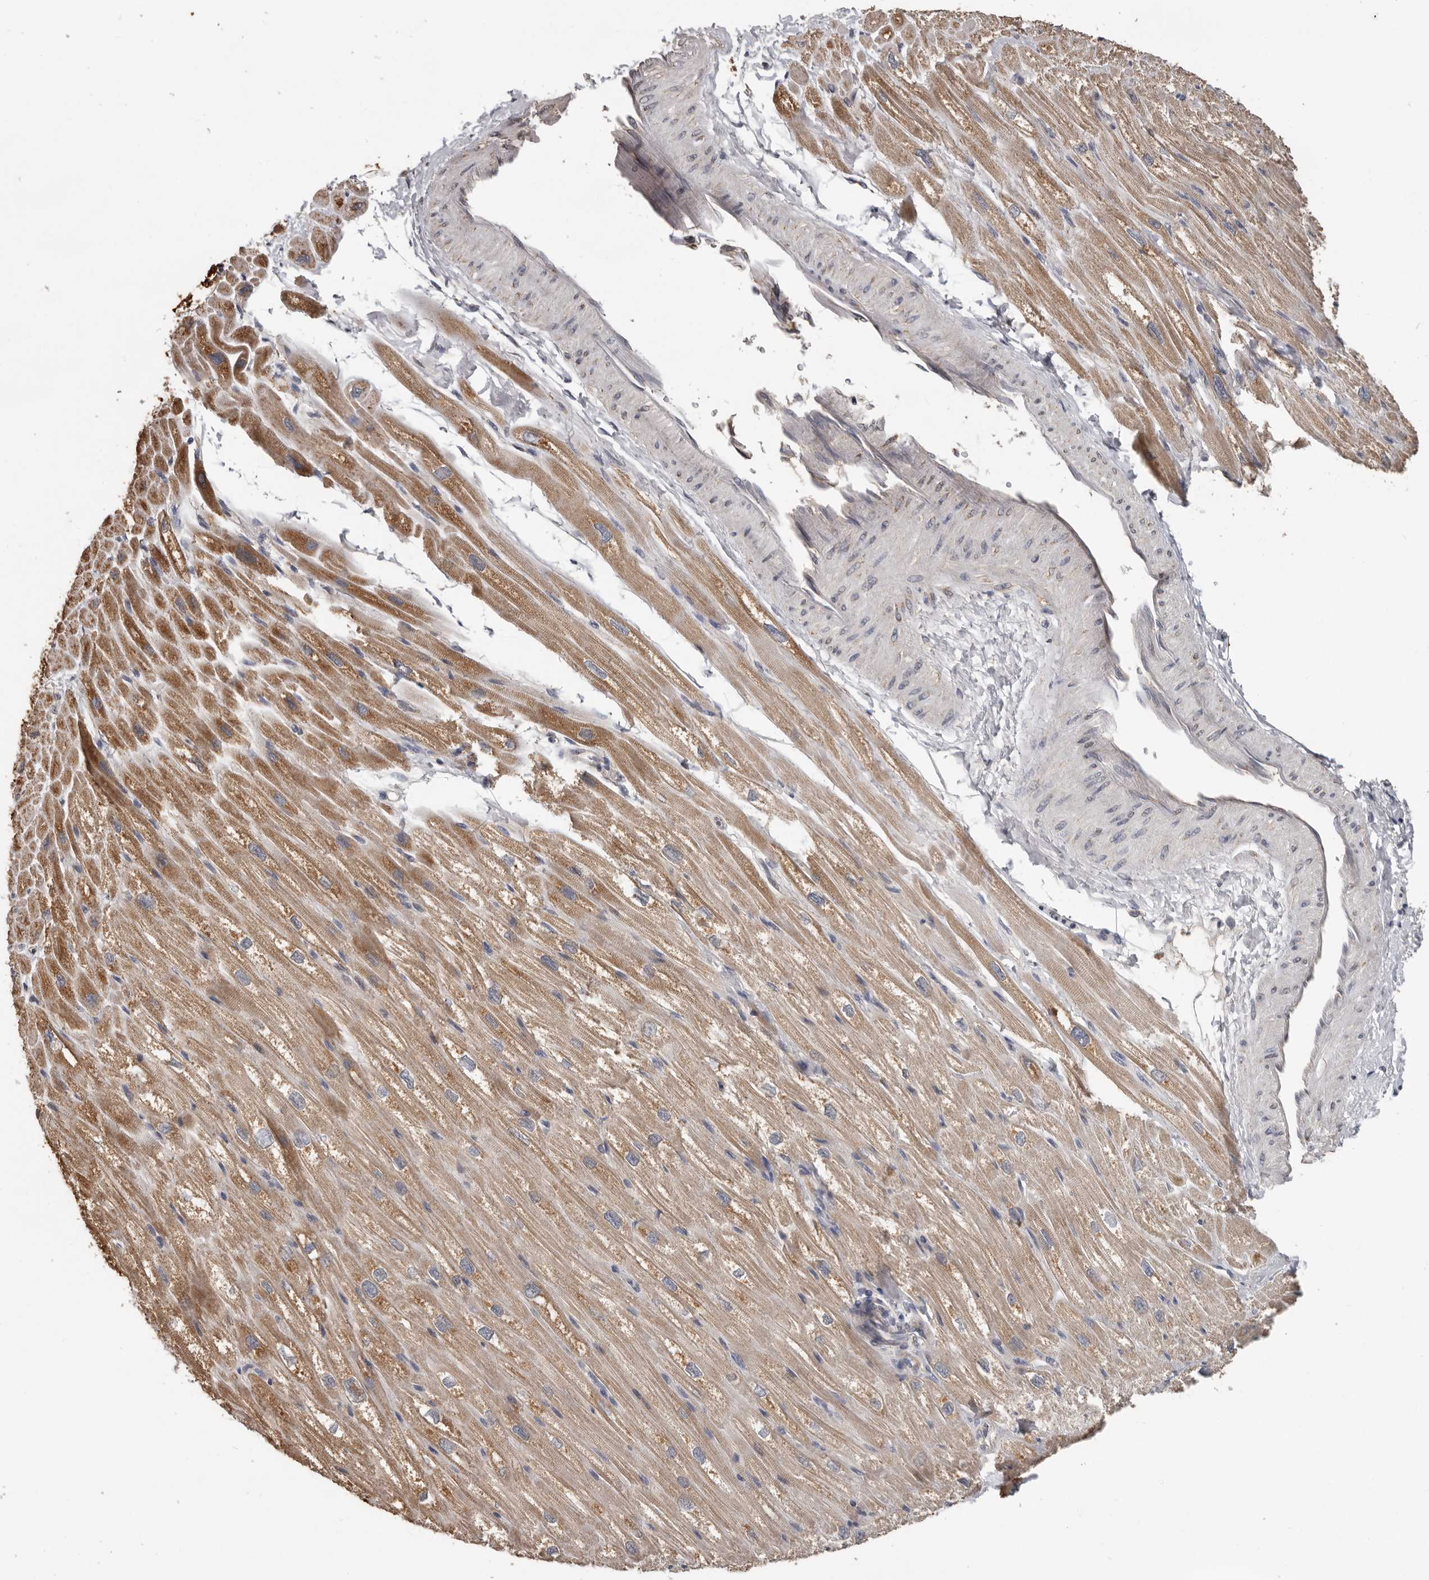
{"staining": {"intensity": "moderate", "quantity": ">75%", "location": "cytoplasmic/membranous"}, "tissue": "heart muscle", "cell_type": "Cardiomyocytes", "image_type": "normal", "snomed": [{"axis": "morphology", "description": "Normal tissue, NOS"}, {"axis": "topography", "description": "Heart"}], "caption": "This is a histology image of IHC staining of unremarkable heart muscle, which shows moderate positivity in the cytoplasmic/membranous of cardiomyocytes.", "gene": "MTF1", "patient": {"sex": "male", "age": 50}}